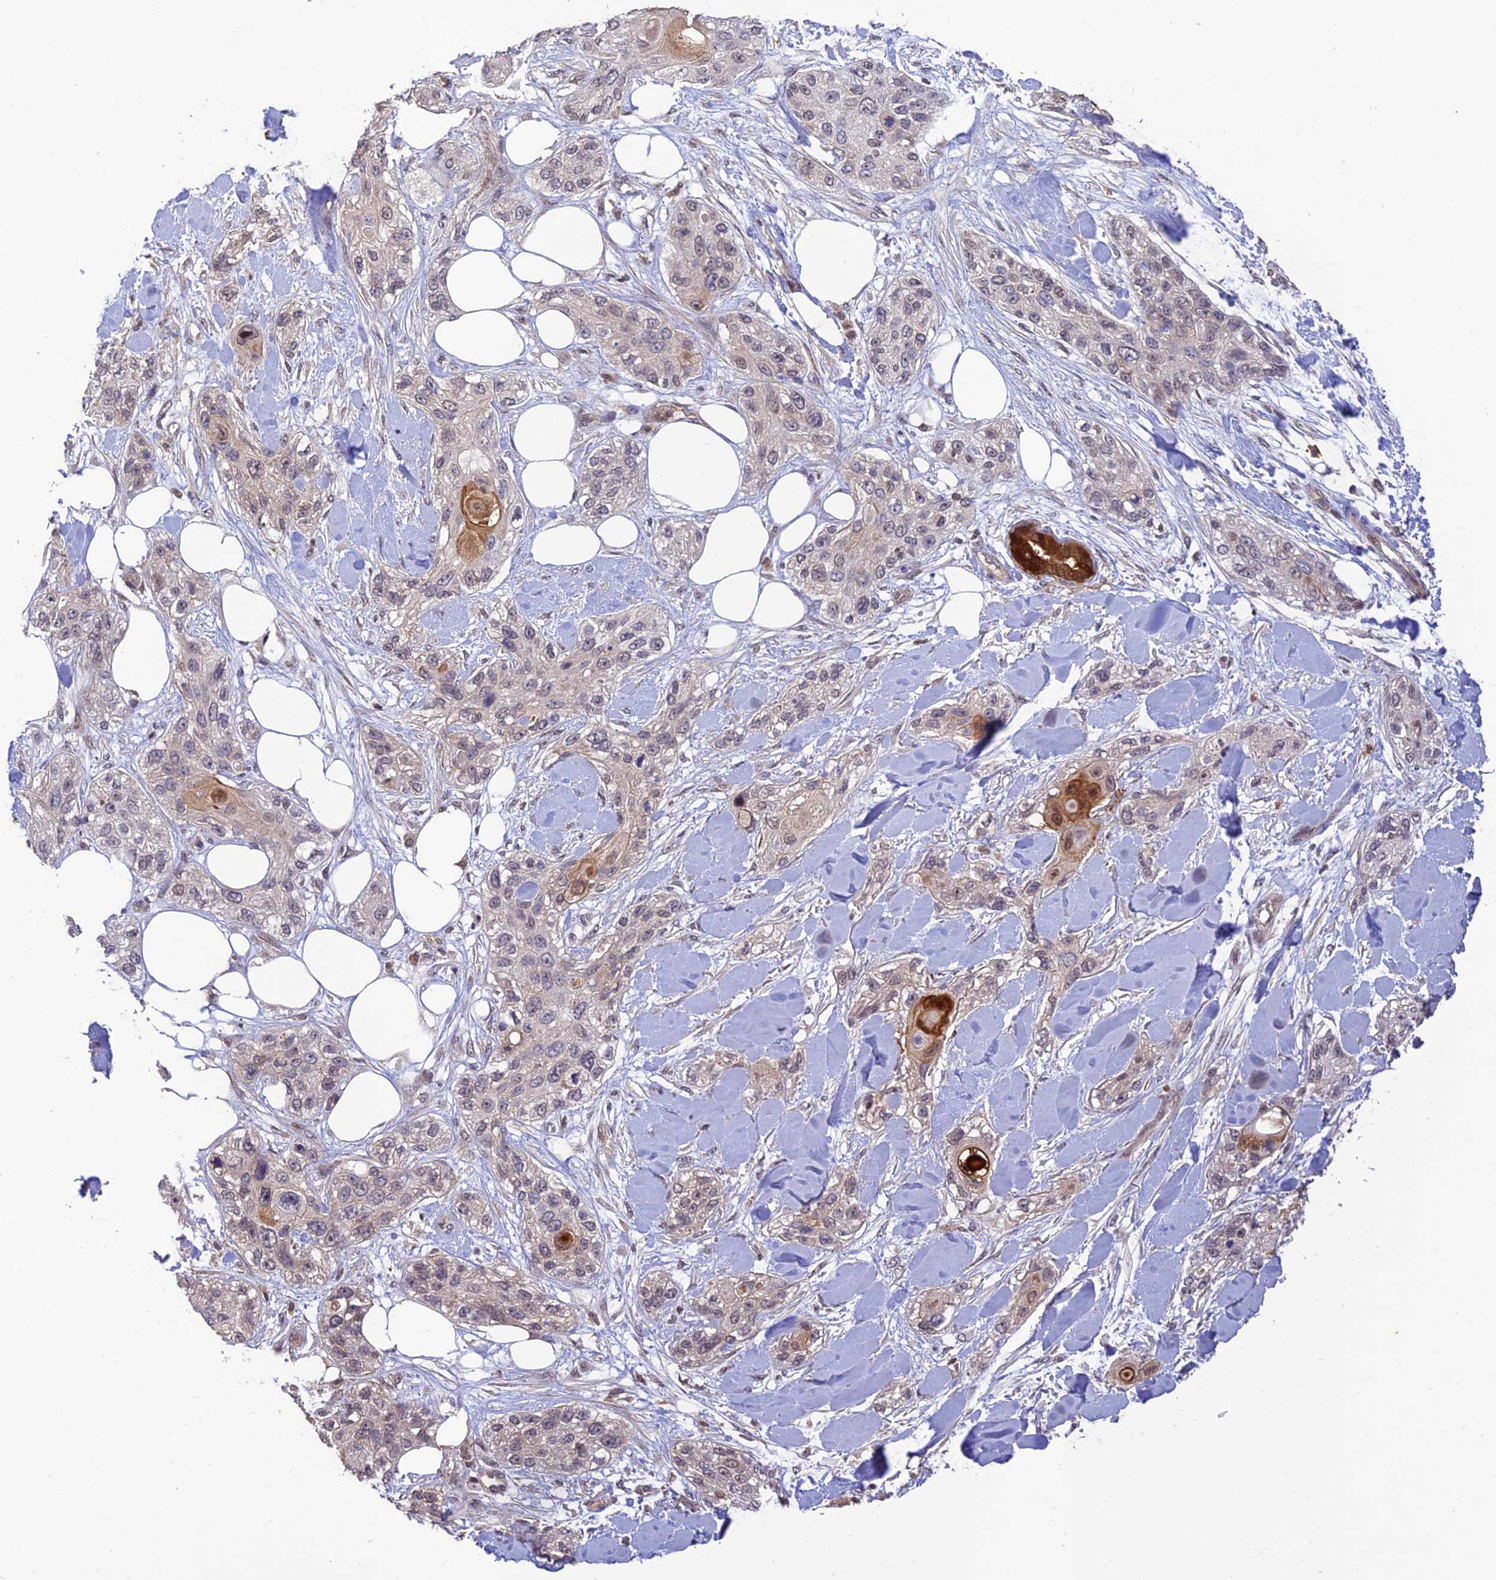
{"staining": {"intensity": "moderate", "quantity": "<25%", "location": "nuclear"}, "tissue": "skin cancer", "cell_type": "Tumor cells", "image_type": "cancer", "snomed": [{"axis": "morphology", "description": "Normal tissue, NOS"}, {"axis": "morphology", "description": "Squamous cell carcinoma, NOS"}, {"axis": "topography", "description": "Skin"}], "caption": "Tumor cells show low levels of moderate nuclear positivity in approximately <25% of cells in human skin cancer. Nuclei are stained in blue.", "gene": "REV1", "patient": {"sex": "male", "age": 72}}